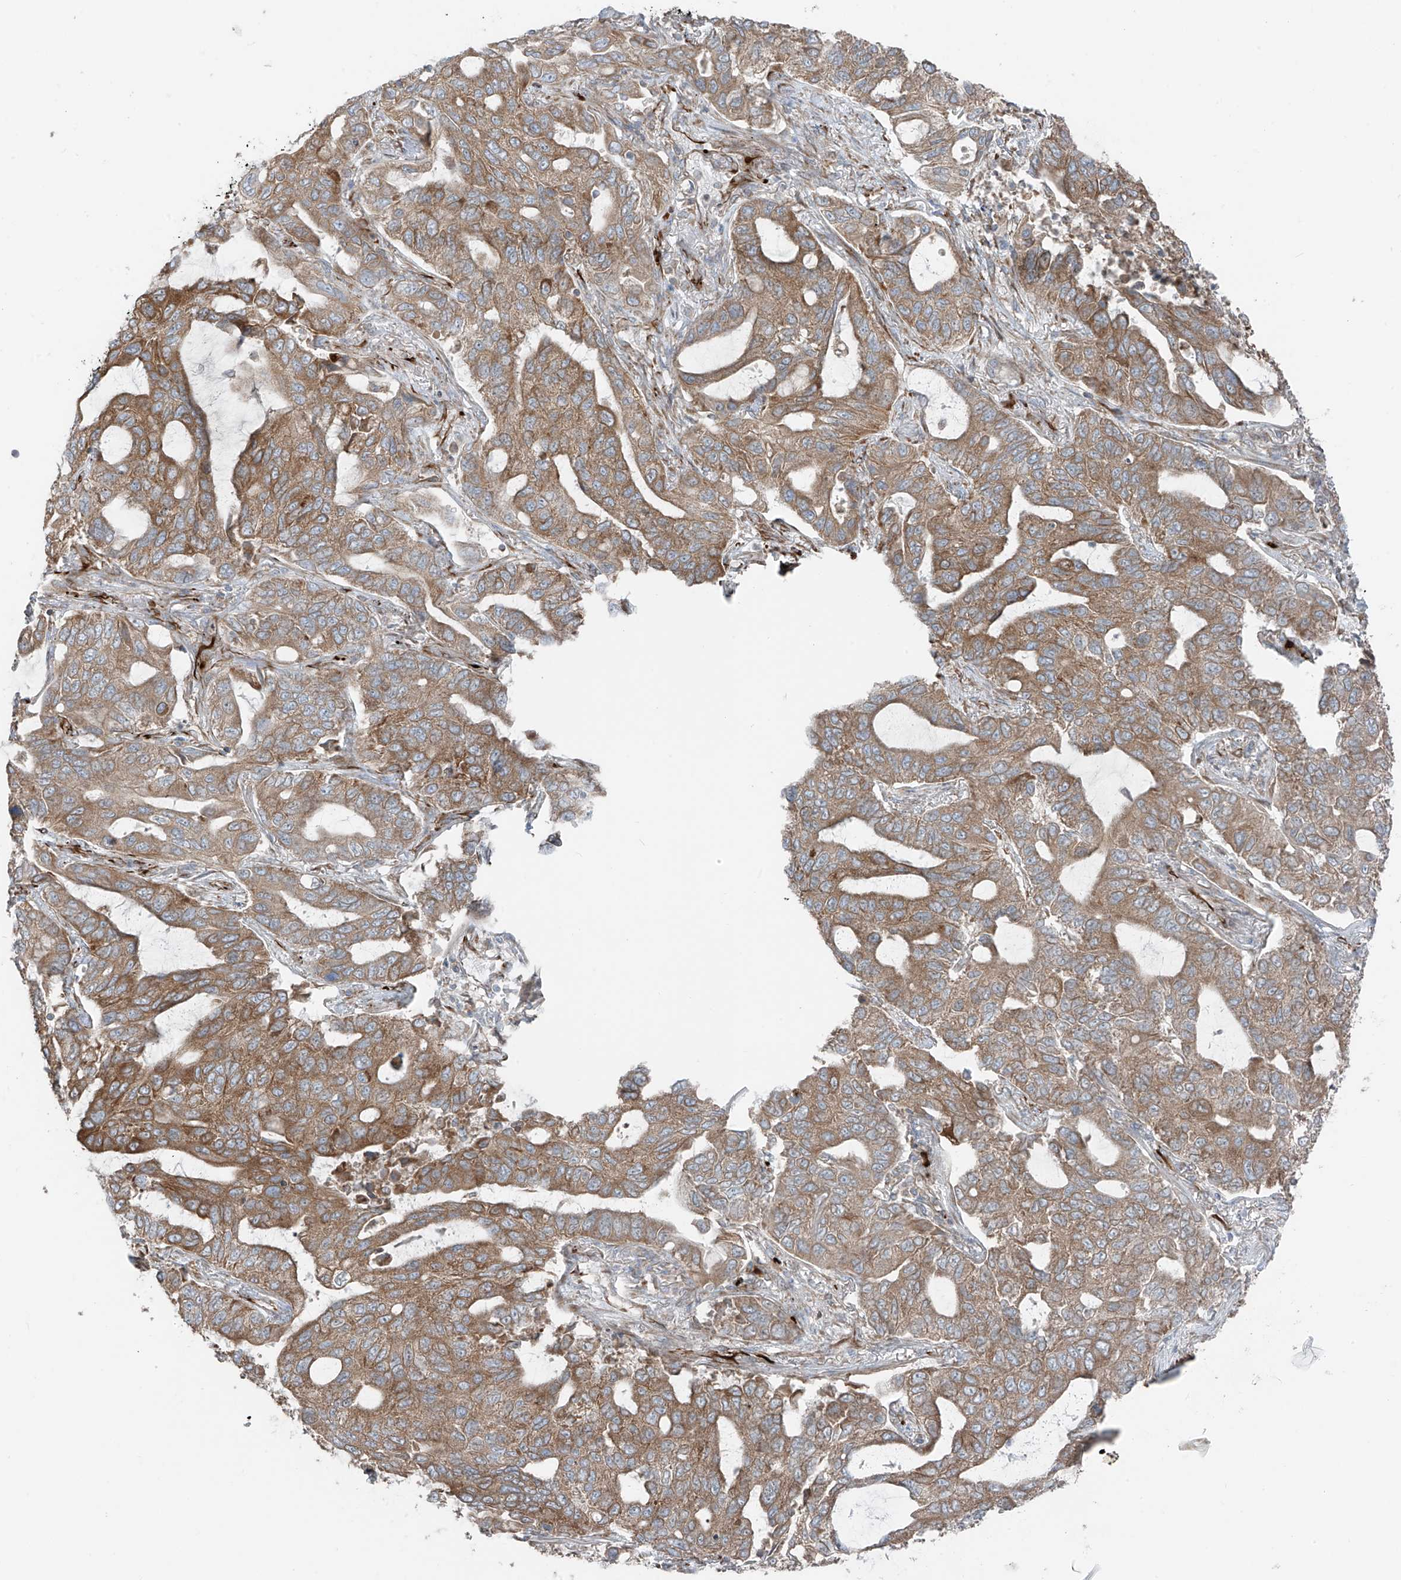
{"staining": {"intensity": "moderate", "quantity": ">75%", "location": "cytoplasmic/membranous"}, "tissue": "lung cancer", "cell_type": "Tumor cells", "image_type": "cancer", "snomed": [{"axis": "morphology", "description": "Adenocarcinoma, NOS"}, {"axis": "topography", "description": "Lung"}], "caption": "IHC micrograph of human lung adenocarcinoma stained for a protein (brown), which exhibits medium levels of moderate cytoplasmic/membranous expression in approximately >75% of tumor cells.", "gene": "ERLEC1", "patient": {"sex": "male", "age": 64}}